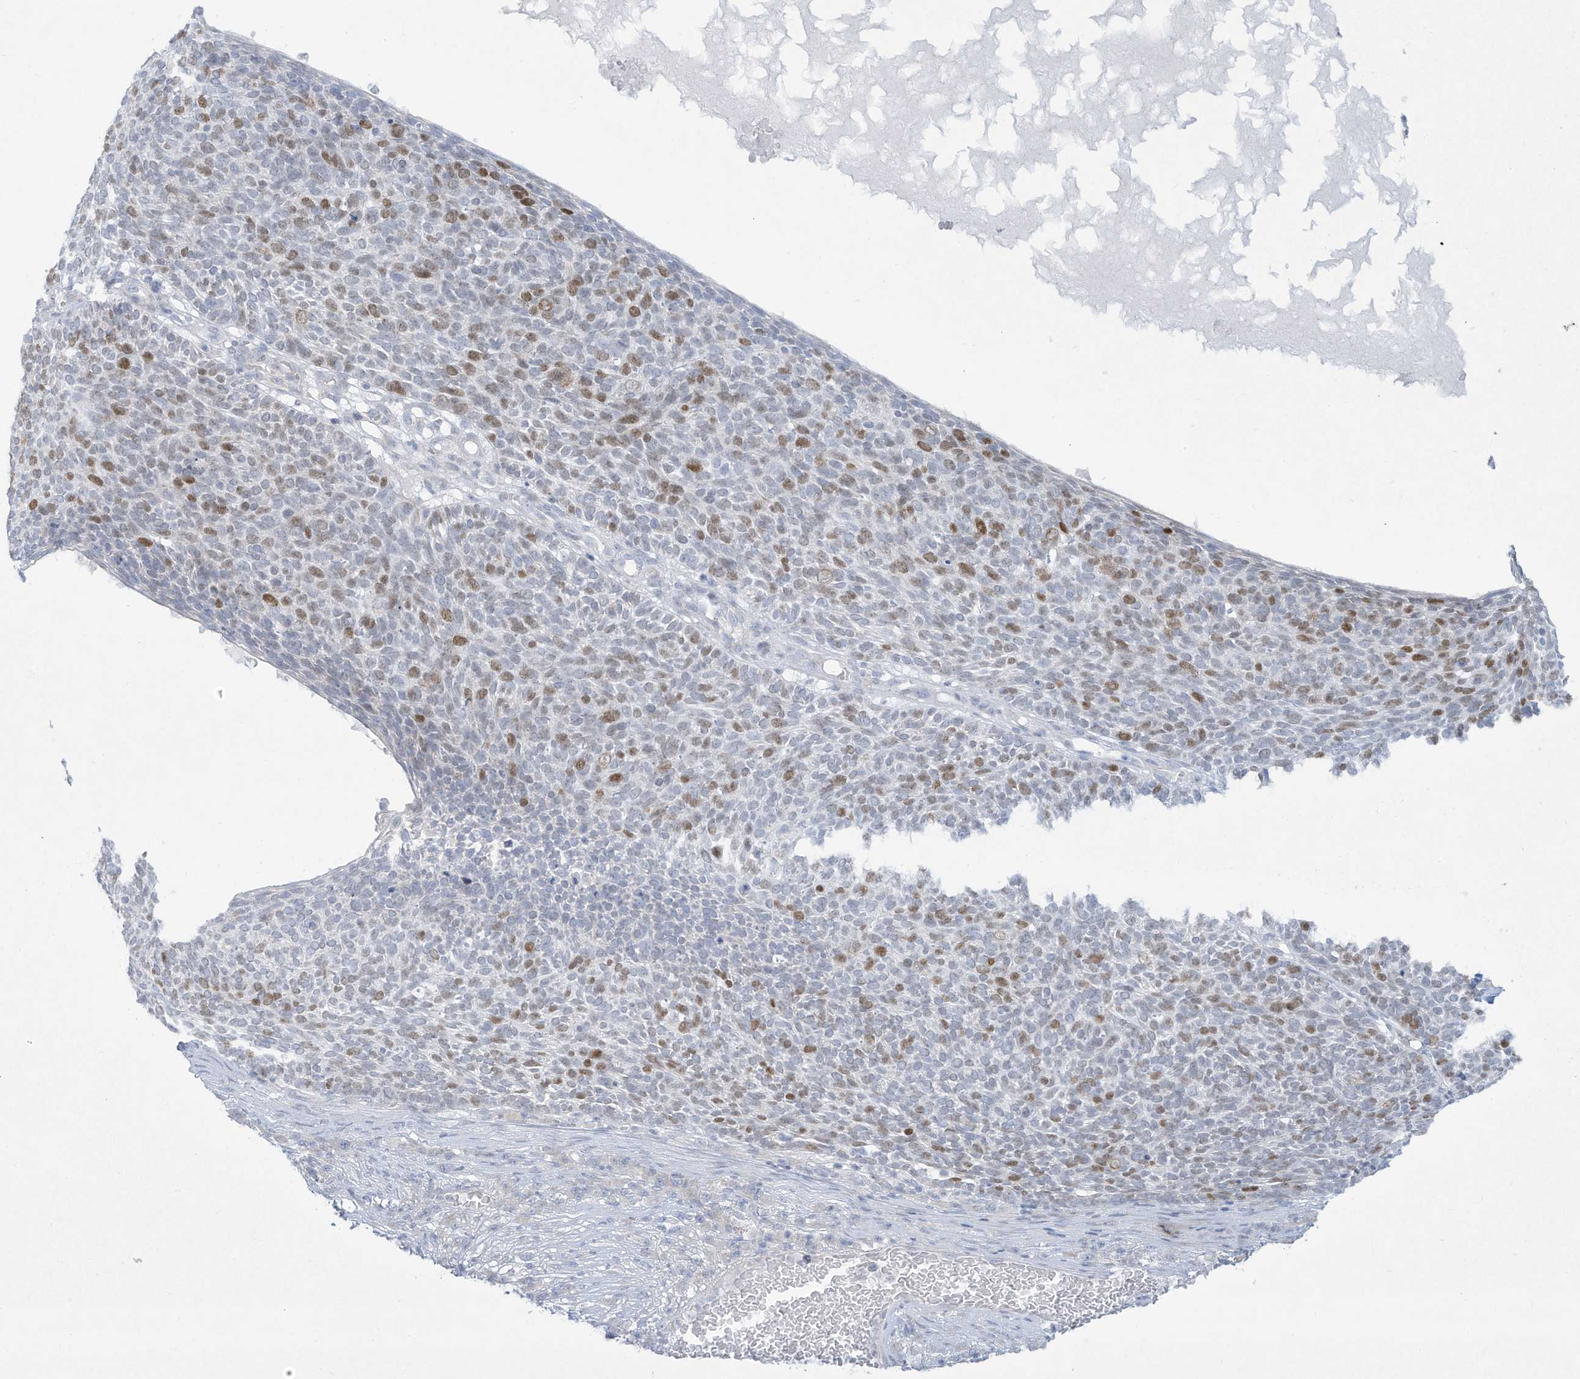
{"staining": {"intensity": "moderate", "quantity": "<25%", "location": "nuclear"}, "tissue": "skin cancer", "cell_type": "Tumor cells", "image_type": "cancer", "snomed": [{"axis": "morphology", "description": "Squamous cell carcinoma, NOS"}, {"axis": "topography", "description": "Skin"}], "caption": "Immunohistochemistry histopathology image of human skin squamous cell carcinoma stained for a protein (brown), which reveals low levels of moderate nuclear staining in approximately <25% of tumor cells.", "gene": "PAX6", "patient": {"sex": "female", "age": 90}}